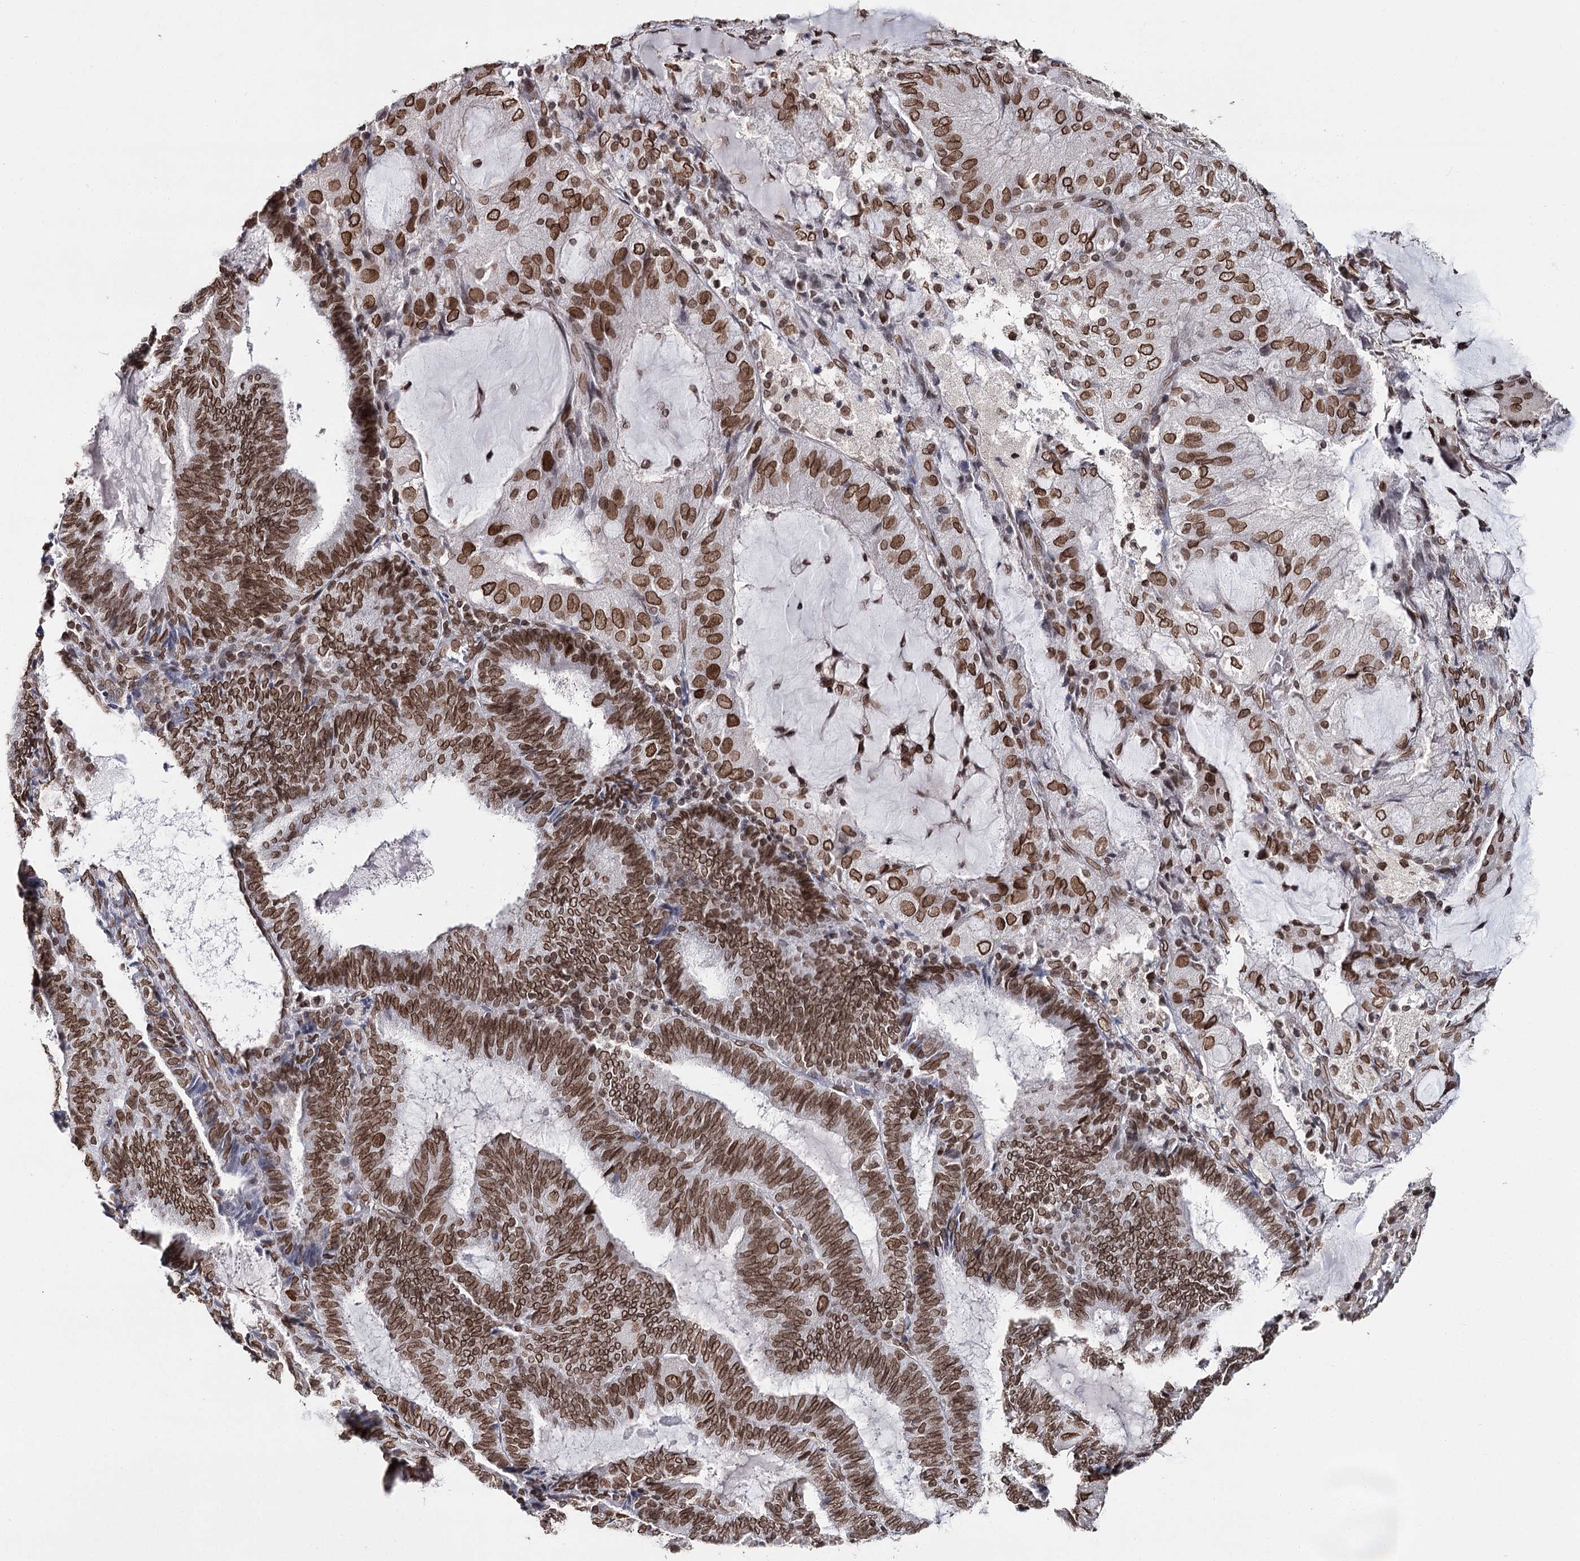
{"staining": {"intensity": "strong", "quantity": ">75%", "location": "cytoplasmic/membranous,nuclear"}, "tissue": "endometrial cancer", "cell_type": "Tumor cells", "image_type": "cancer", "snomed": [{"axis": "morphology", "description": "Adenocarcinoma, NOS"}, {"axis": "topography", "description": "Endometrium"}], "caption": "Immunohistochemistry (DAB) staining of endometrial cancer (adenocarcinoma) demonstrates strong cytoplasmic/membranous and nuclear protein staining in about >75% of tumor cells. (DAB (3,3'-diaminobenzidine) IHC, brown staining for protein, blue staining for nuclei).", "gene": "KIAA0930", "patient": {"sex": "female", "age": 81}}